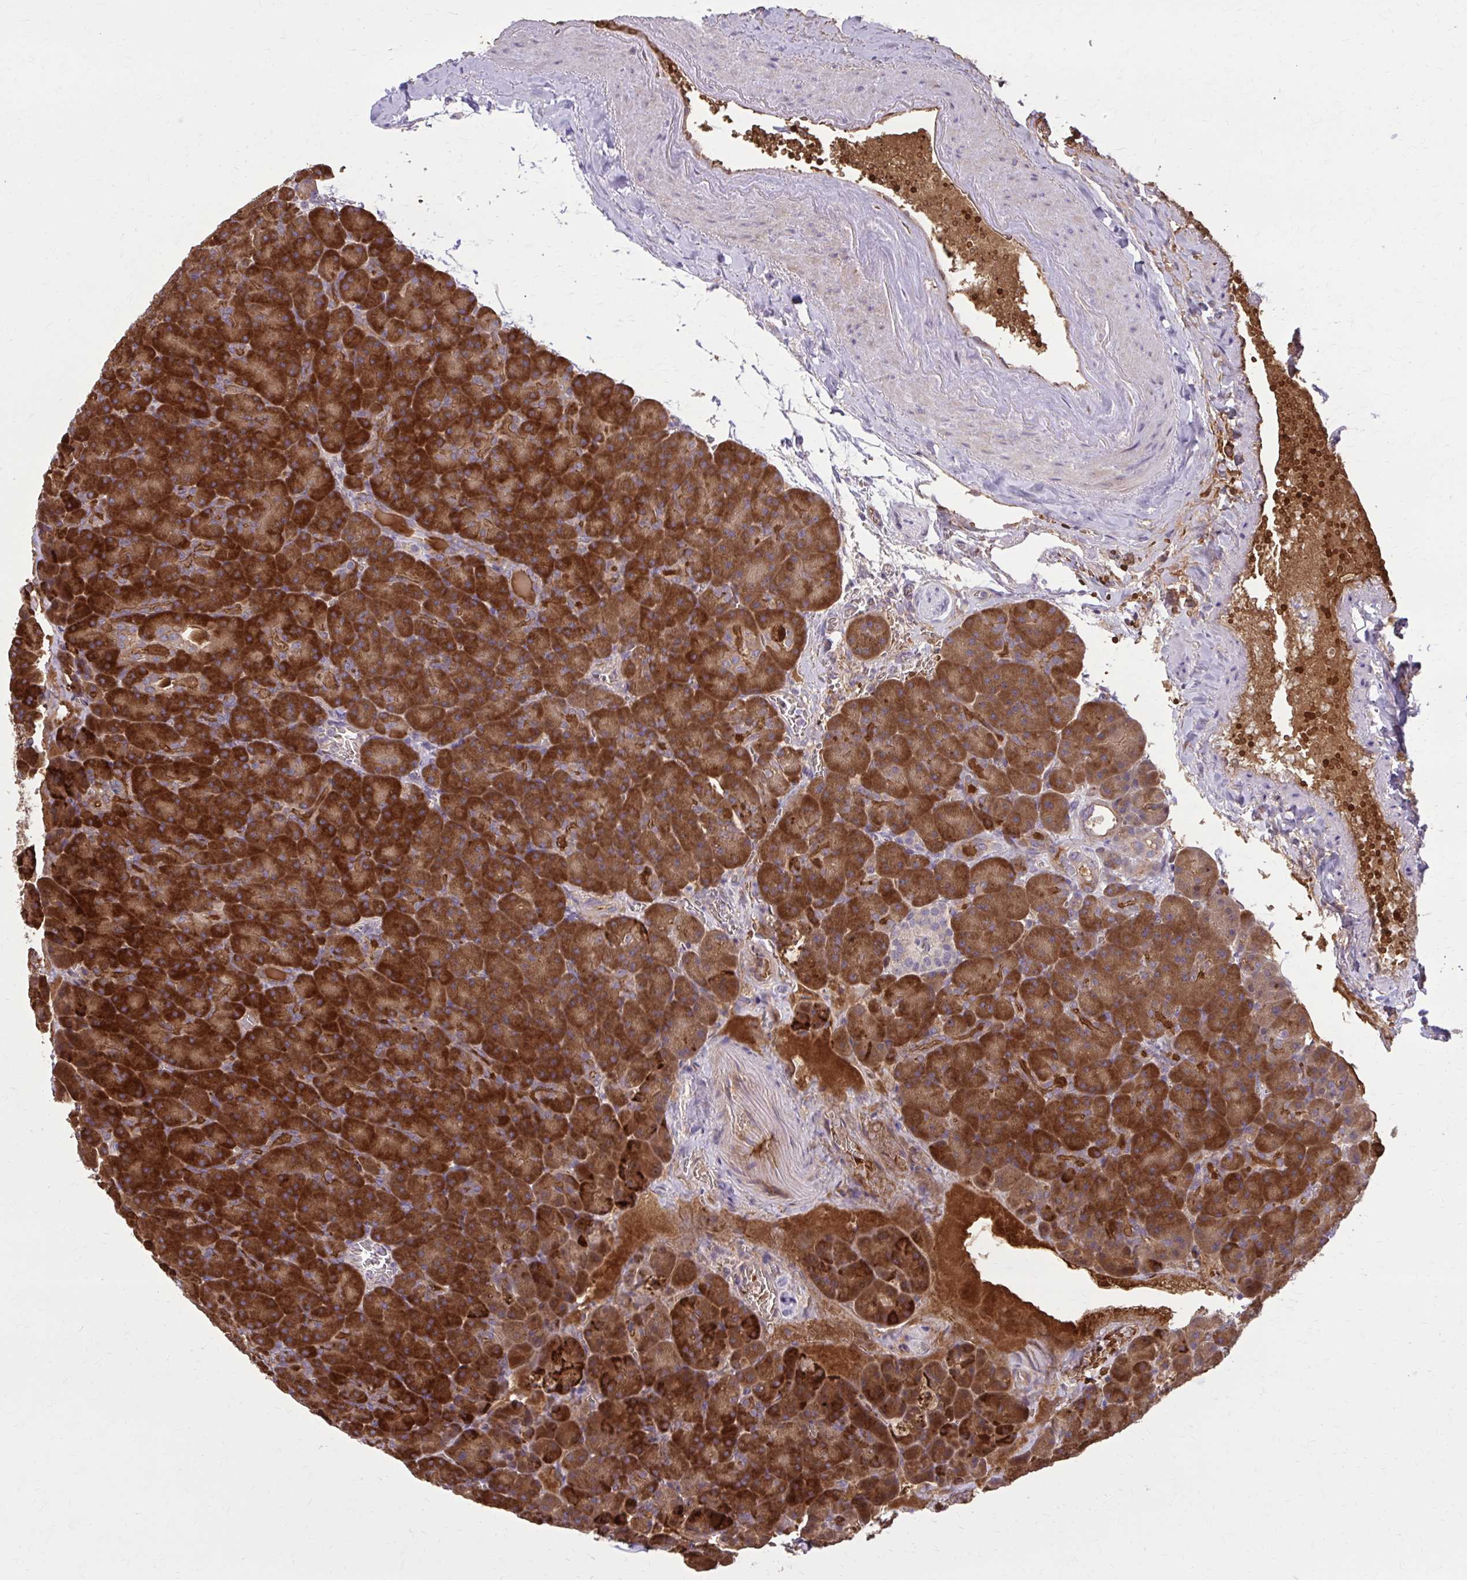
{"staining": {"intensity": "strong", "quantity": ">75%", "location": "cytoplasmic/membranous"}, "tissue": "pancreas", "cell_type": "Exocrine glandular cells", "image_type": "normal", "snomed": [{"axis": "morphology", "description": "Normal tissue, NOS"}, {"axis": "topography", "description": "Pancreas"}], "caption": "Immunohistochemical staining of benign pancreas shows >75% levels of strong cytoplasmic/membranous protein positivity in about >75% of exocrine glandular cells.", "gene": "SNF8", "patient": {"sex": "female", "age": 74}}